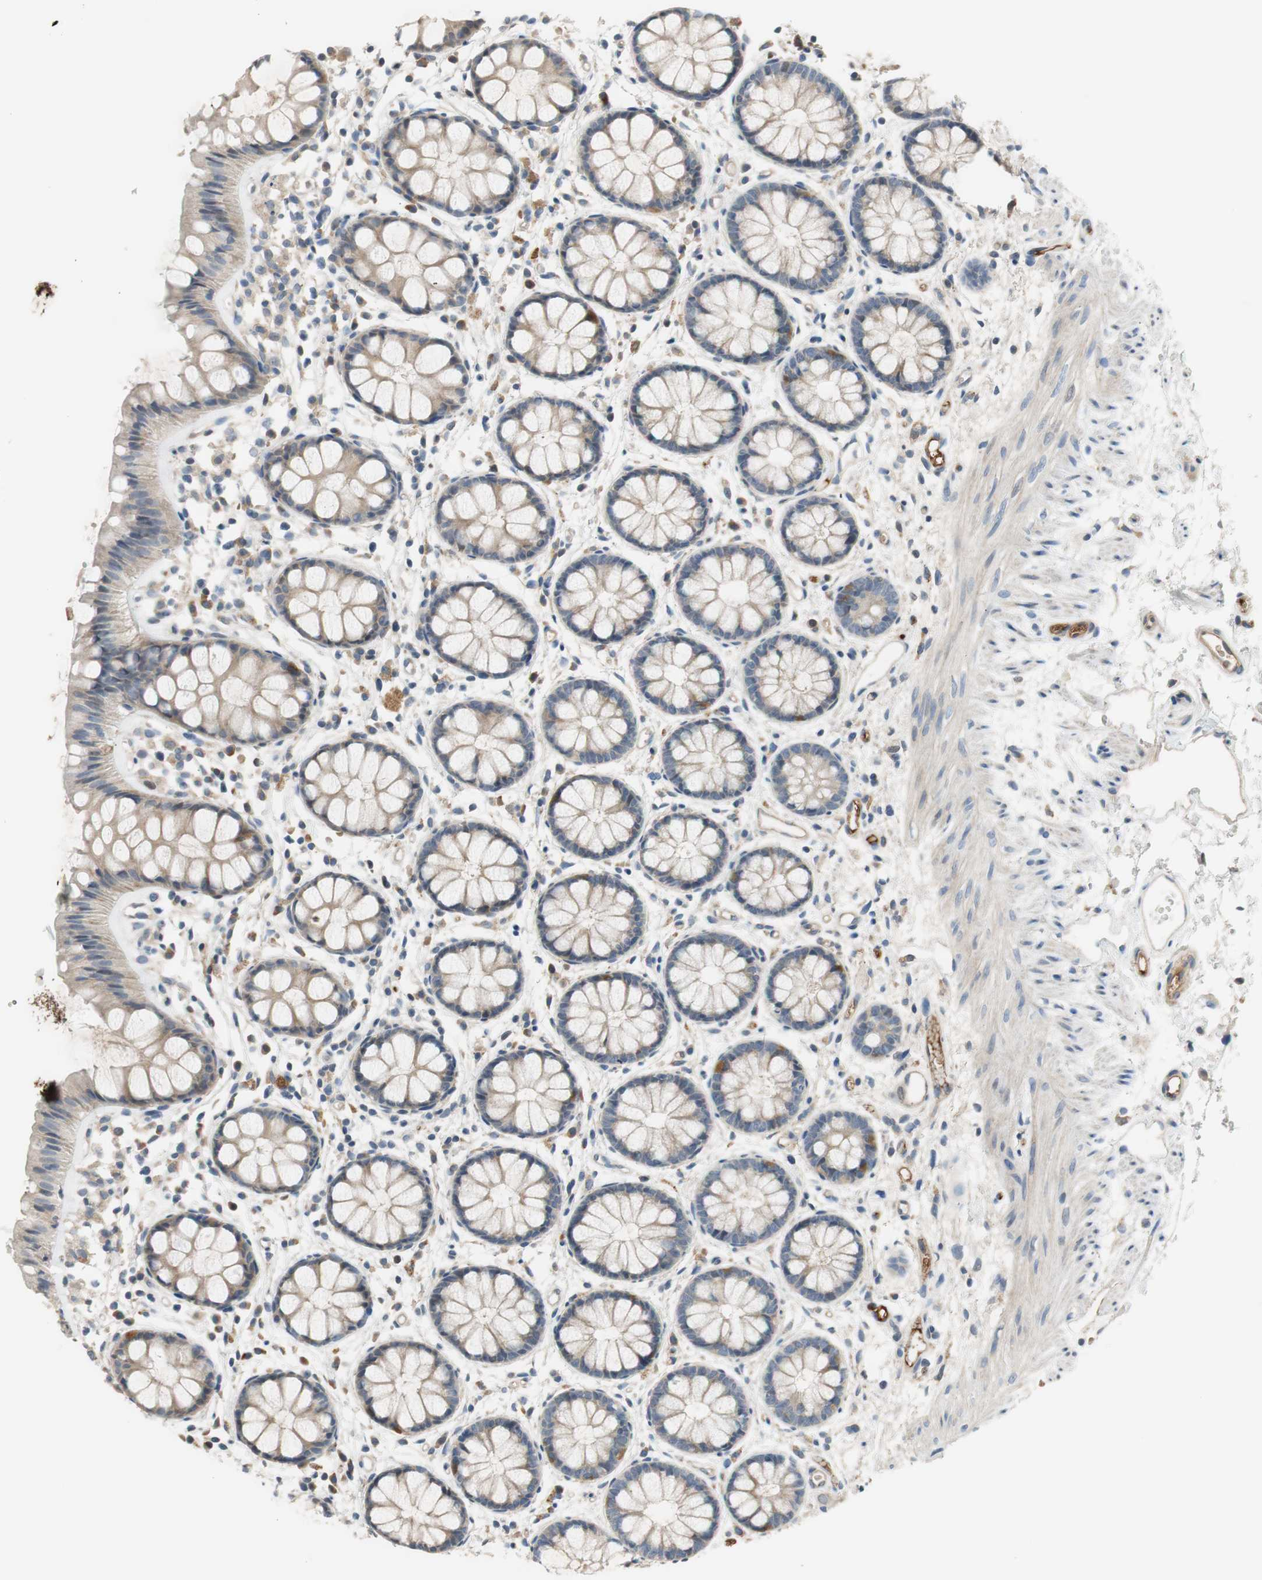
{"staining": {"intensity": "weak", "quantity": ">75%", "location": "cytoplasmic/membranous"}, "tissue": "rectum", "cell_type": "Glandular cells", "image_type": "normal", "snomed": [{"axis": "morphology", "description": "Normal tissue, NOS"}, {"axis": "topography", "description": "Rectum"}], "caption": "Glandular cells reveal low levels of weak cytoplasmic/membranous positivity in about >75% of cells in benign human rectum. Nuclei are stained in blue.", "gene": "C4A", "patient": {"sex": "female", "age": 66}}